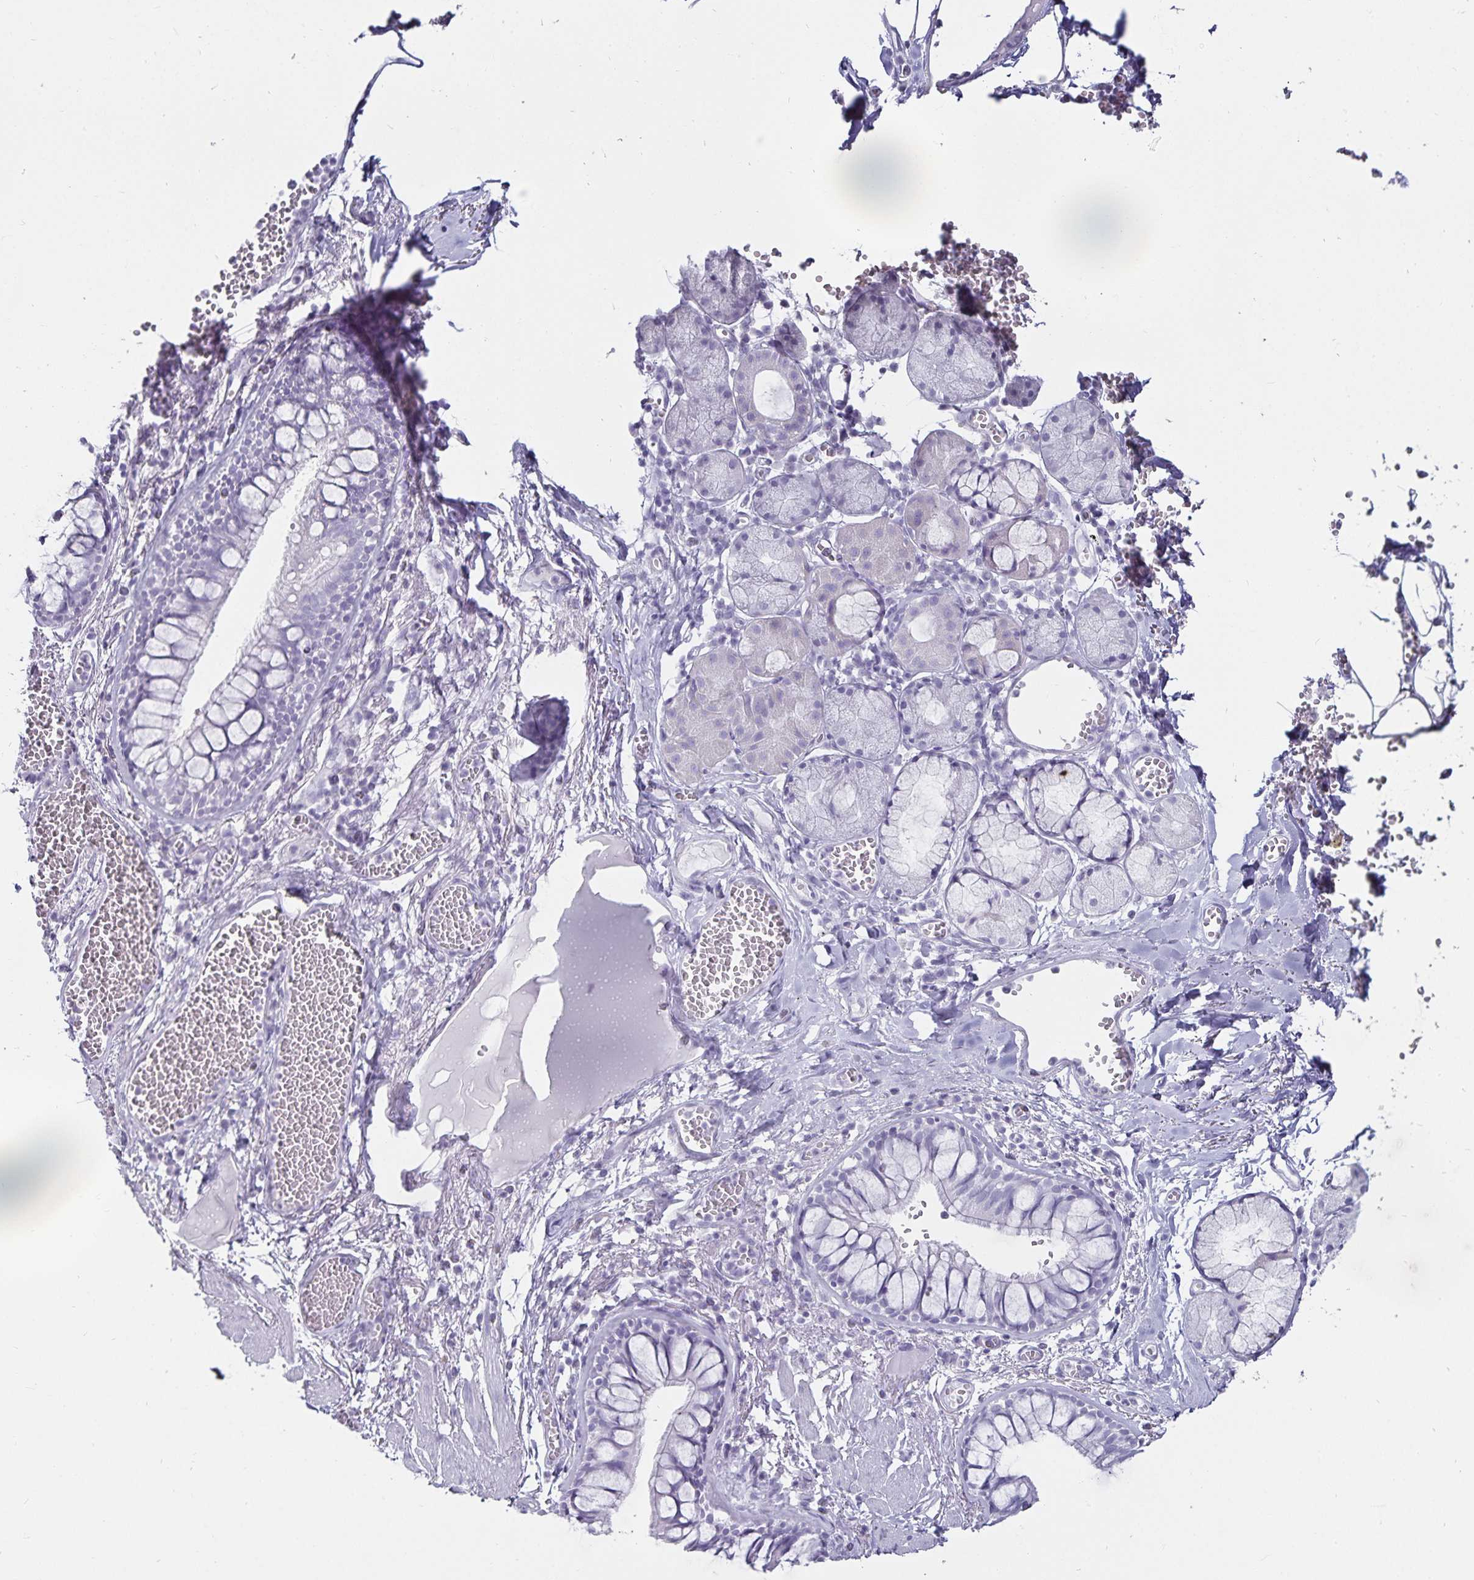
{"staining": {"intensity": "negative", "quantity": "none", "location": "none"}, "tissue": "bronchus", "cell_type": "Respiratory epithelial cells", "image_type": "normal", "snomed": [{"axis": "morphology", "description": "Normal tissue, NOS"}, {"axis": "topography", "description": "Cartilage tissue"}, {"axis": "topography", "description": "Bronchus"}], "caption": "IHC micrograph of unremarkable bronchus: human bronchus stained with DAB (3,3'-diaminobenzidine) demonstrates no significant protein staining in respiratory epithelial cells.", "gene": "DEFA6", "patient": {"sex": "male", "age": 78}}